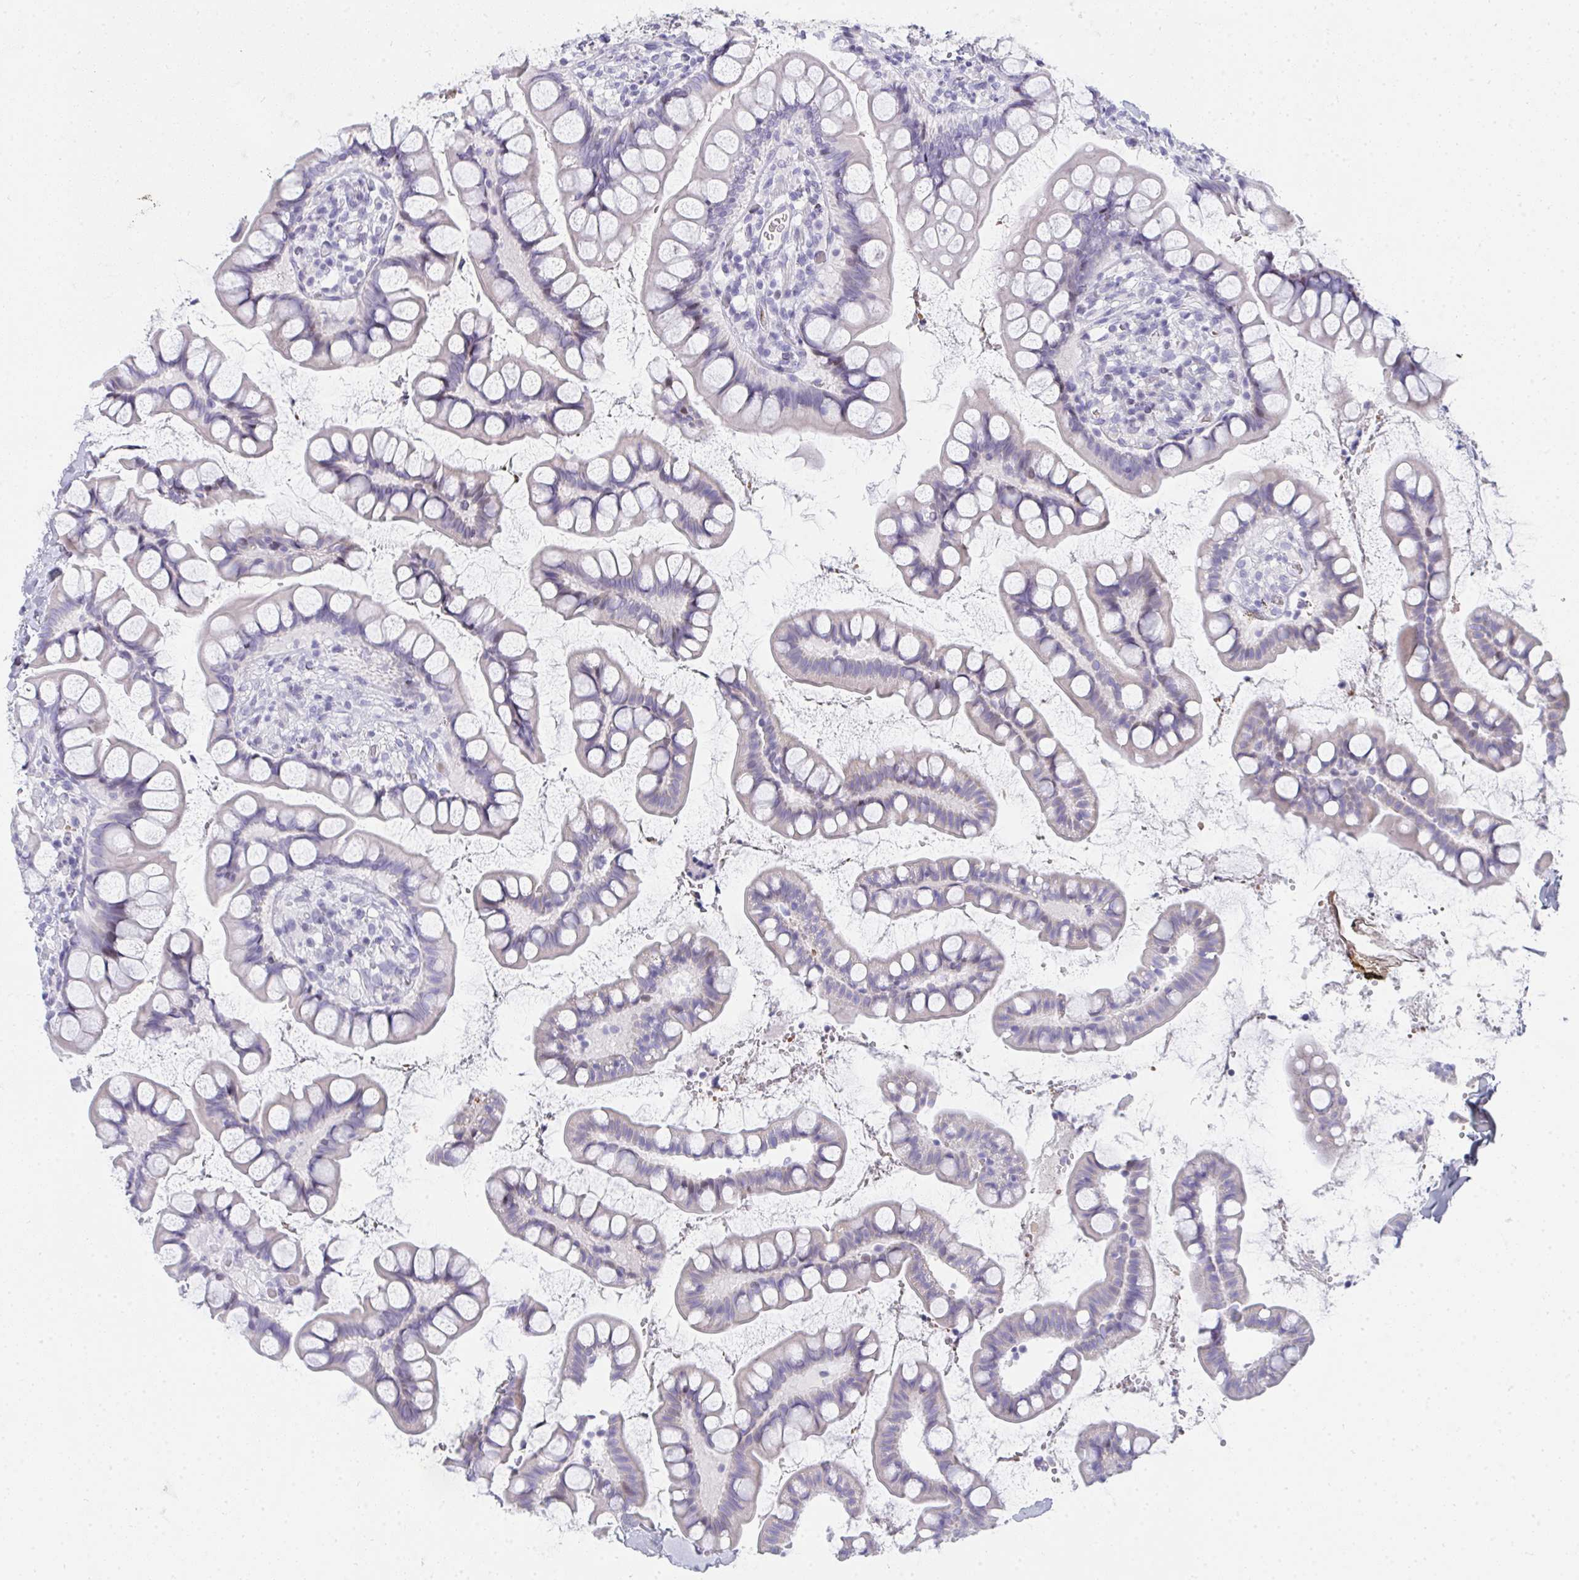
{"staining": {"intensity": "negative", "quantity": "none", "location": "none"}, "tissue": "small intestine", "cell_type": "Glandular cells", "image_type": "normal", "snomed": [{"axis": "morphology", "description": "Normal tissue, NOS"}, {"axis": "topography", "description": "Small intestine"}], "caption": "The immunohistochemistry (IHC) photomicrograph has no significant expression in glandular cells of small intestine.", "gene": "ZNF182", "patient": {"sex": "male", "age": 70}}